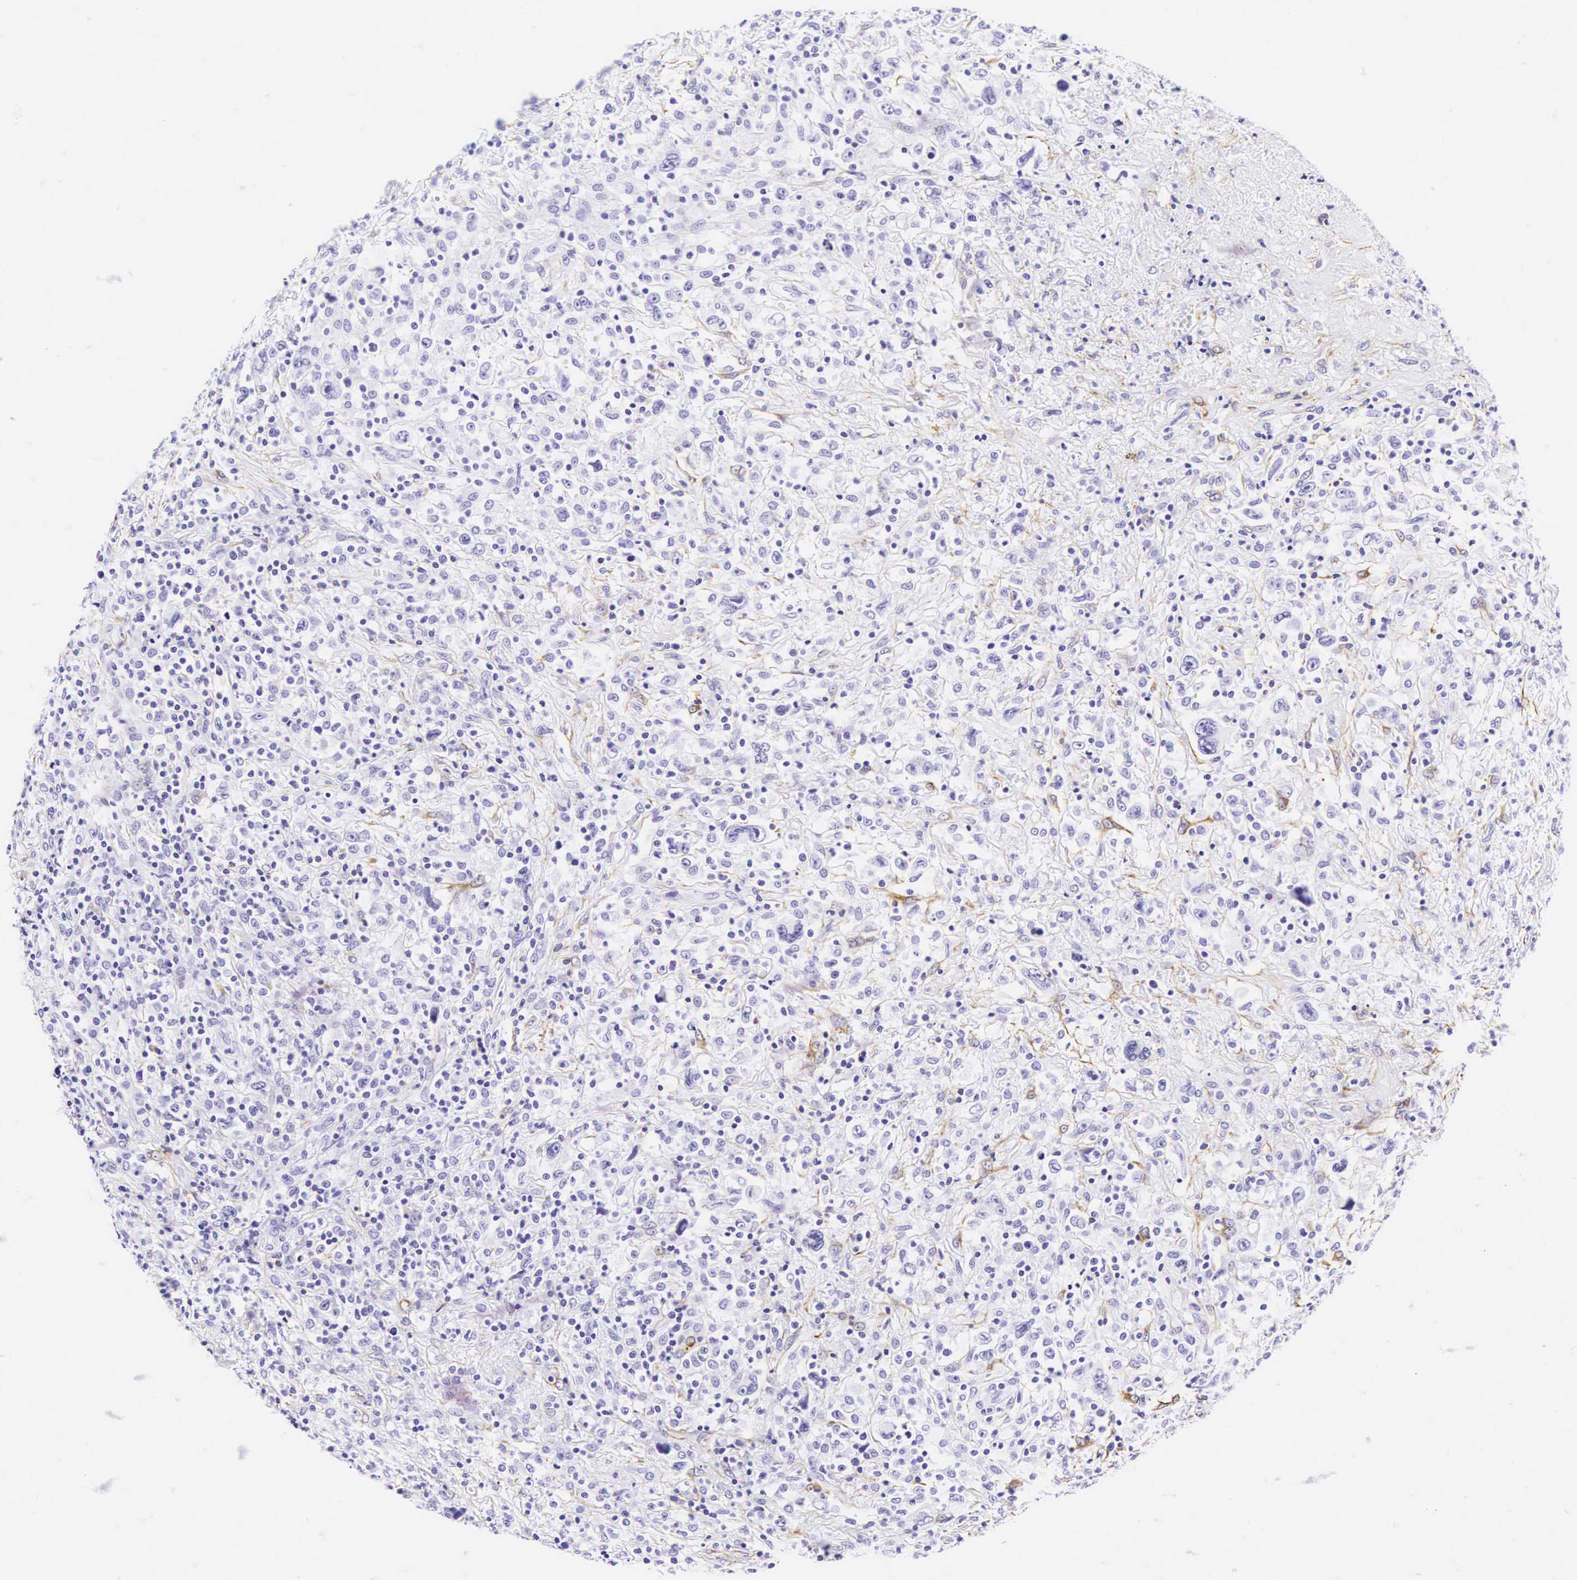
{"staining": {"intensity": "negative", "quantity": "none", "location": "none"}, "tissue": "lymphoma", "cell_type": "Tumor cells", "image_type": "cancer", "snomed": [{"axis": "morphology", "description": "Hodgkin's disease, NOS"}, {"axis": "topography", "description": "Lymph node"}], "caption": "Tumor cells show no significant protein expression in Hodgkin's disease.", "gene": "KRT18", "patient": {"sex": "male", "age": 46}}